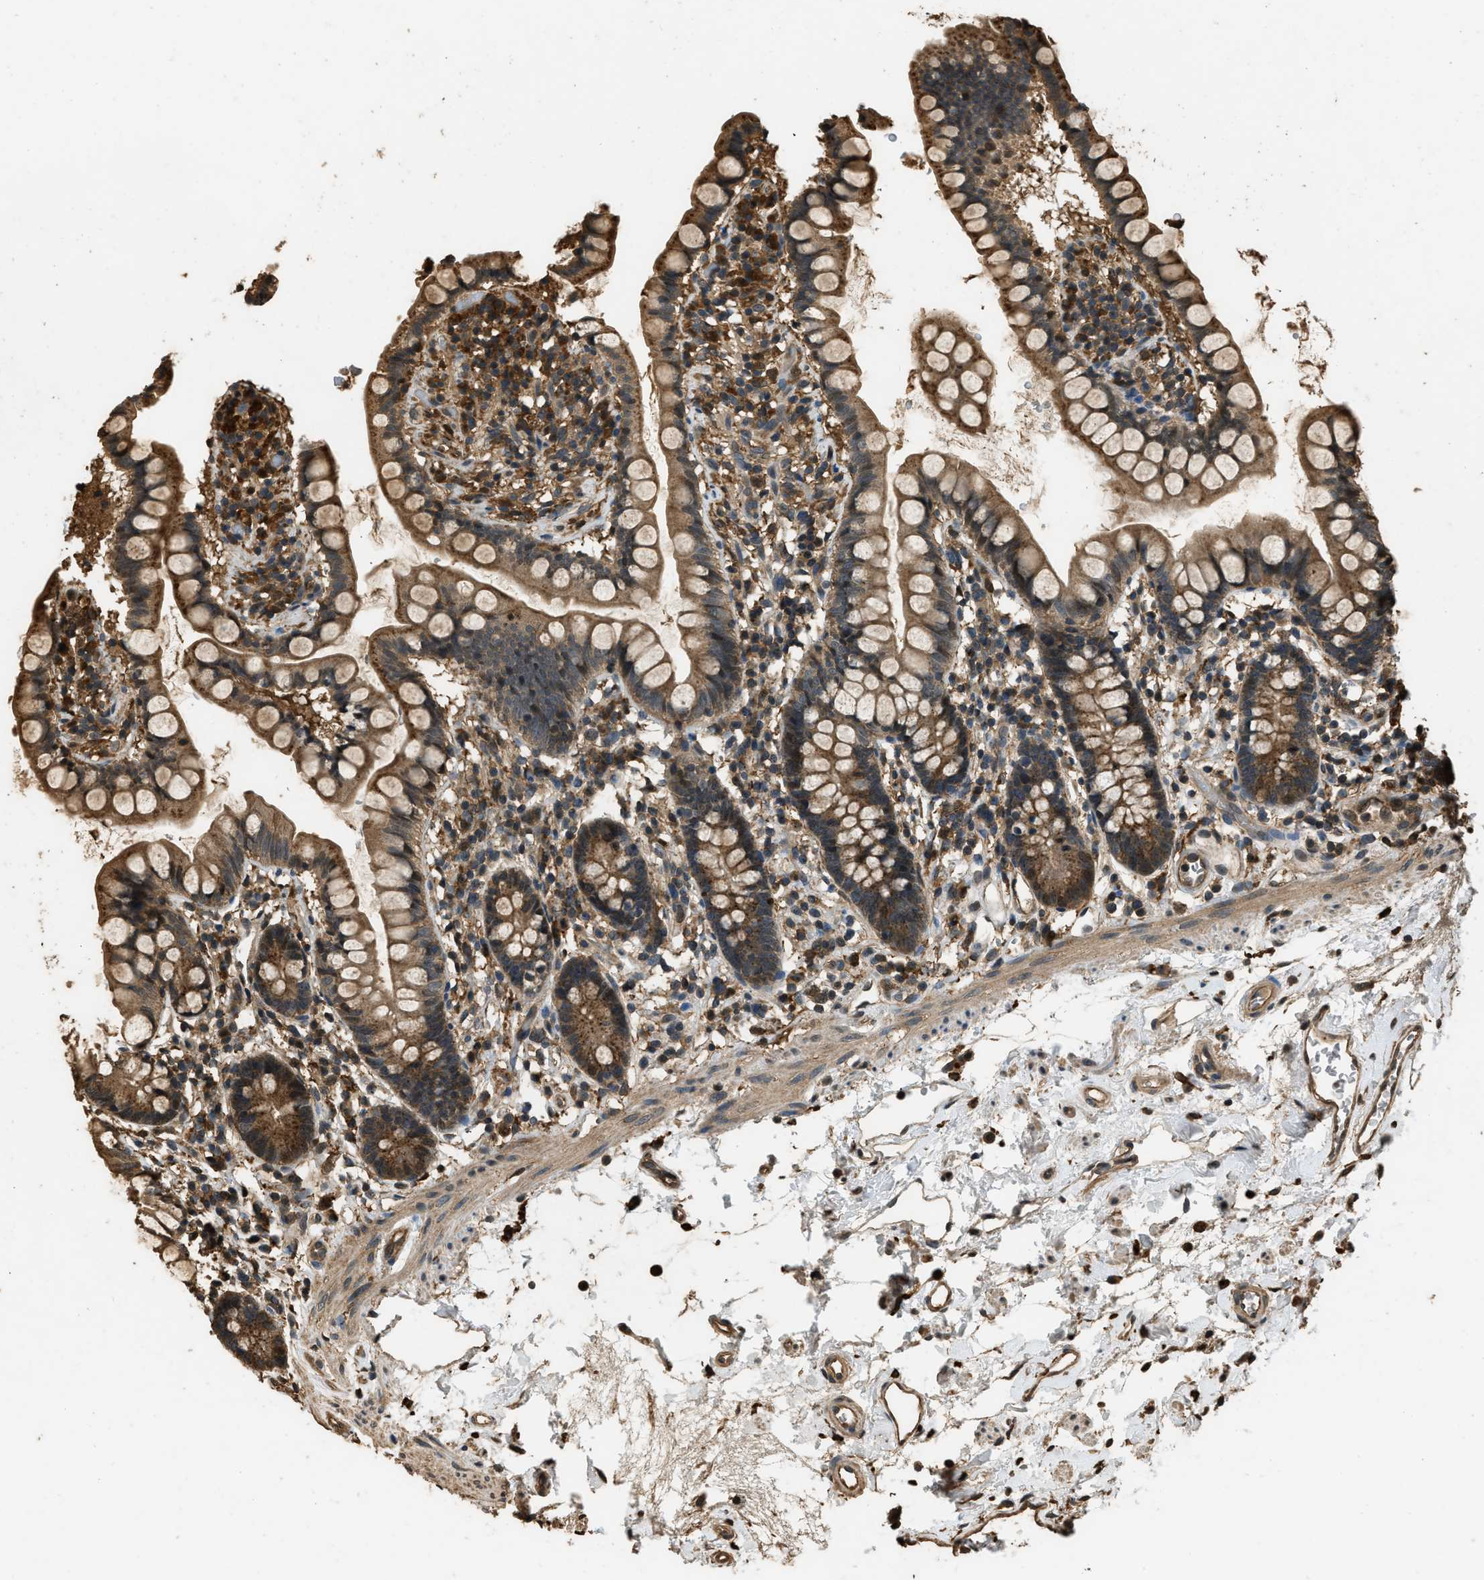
{"staining": {"intensity": "moderate", "quantity": ">75%", "location": "cytoplasmic/membranous"}, "tissue": "small intestine", "cell_type": "Glandular cells", "image_type": "normal", "snomed": [{"axis": "morphology", "description": "Normal tissue, NOS"}, {"axis": "topography", "description": "Small intestine"}], "caption": "Immunohistochemical staining of benign human small intestine exhibits medium levels of moderate cytoplasmic/membranous staining in approximately >75% of glandular cells. (DAB = brown stain, brightfield microscopy at high magnification).", "gene": "RAP2A", "patient": {"sex": "female", "age": 84}}